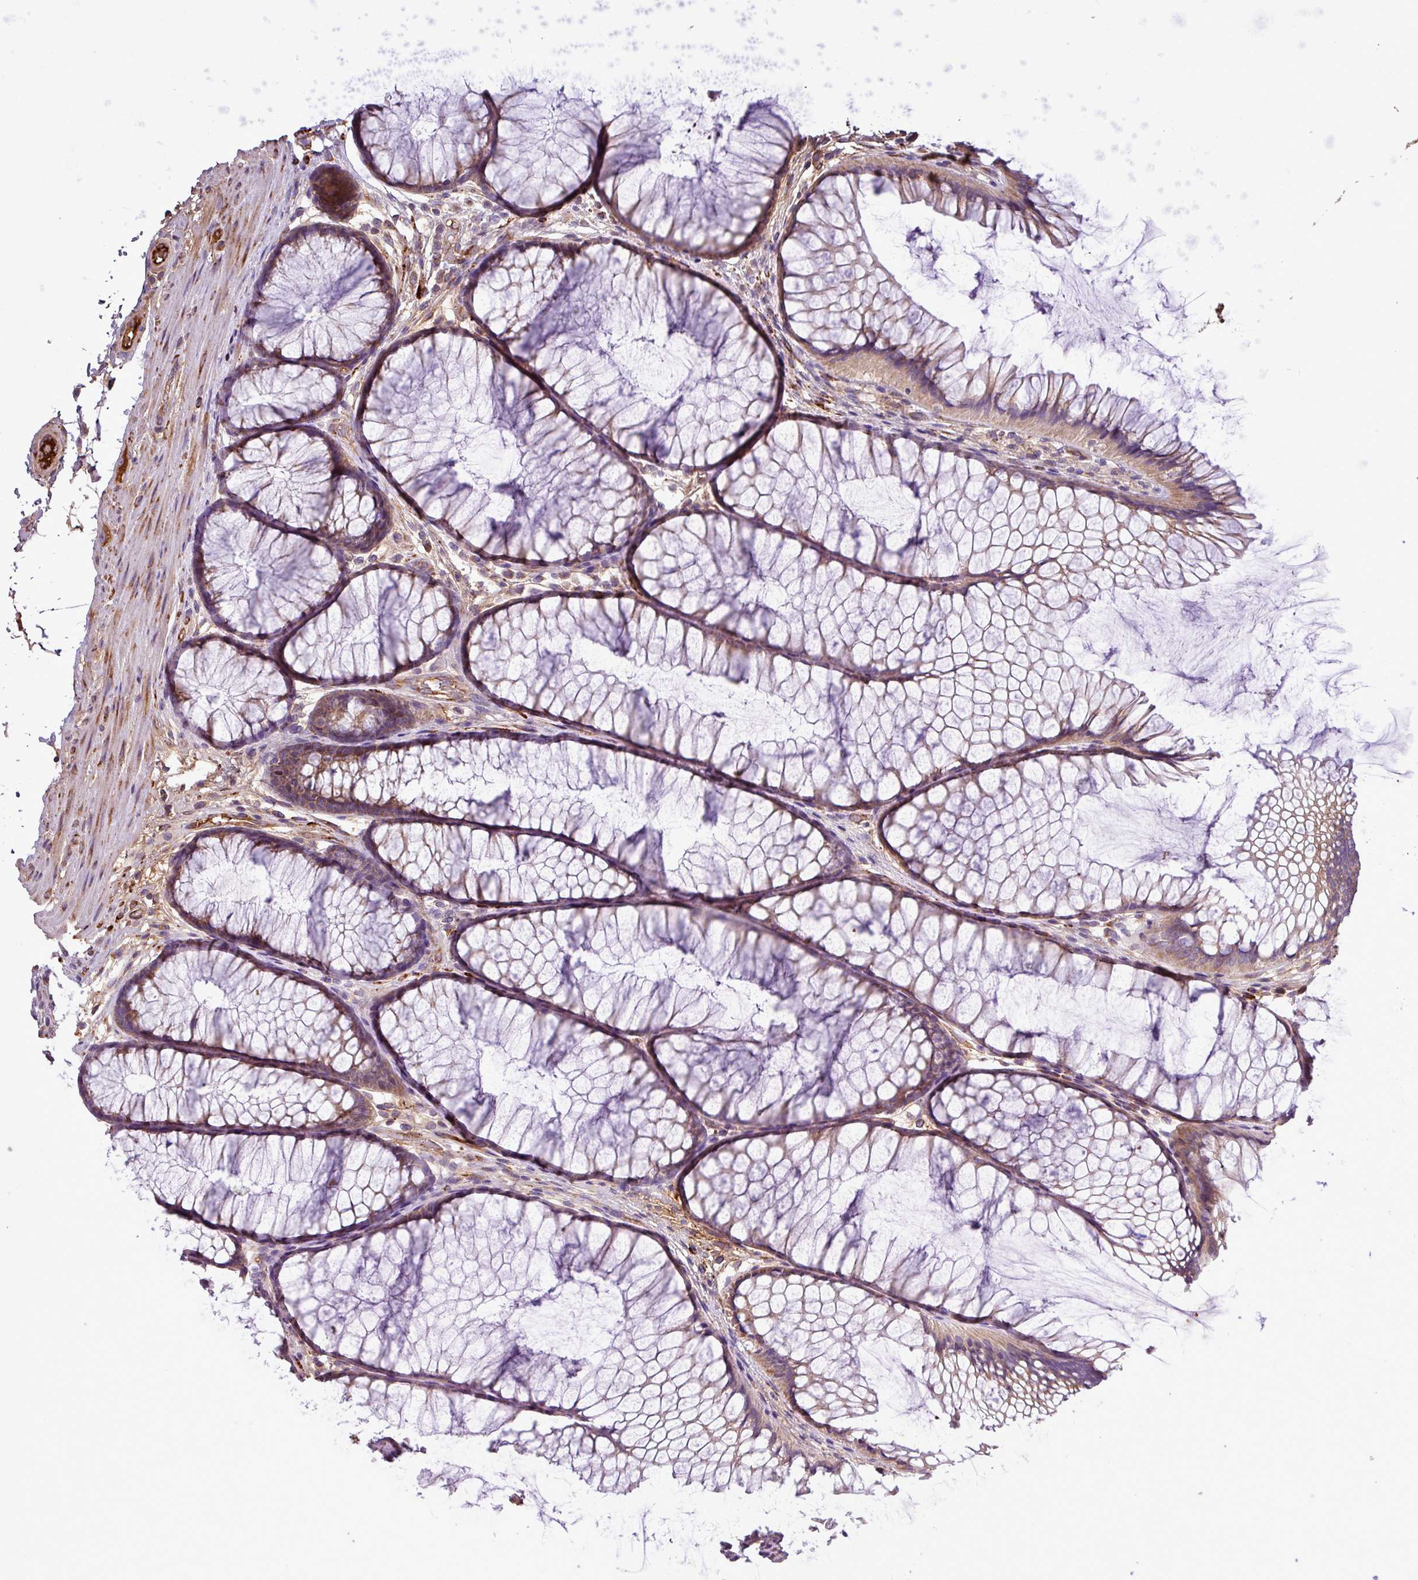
{"staining": {"intensity": "strong", "quantity": ">75%", "location": "cytoplasmic/membranous"}, "tissue": "colon", "cell_type": "Endothelial cells", "image_type": "normal", "snomed": [{"axis": "morphology", "description": "Normal tissue, NOS"}, {"axis": "topography", "description": "Colon"}], "caption": "Colon stained with IHC displays strong cytoplasmic/membranous staining in about >75% of endothelial cells.", "gene": "CWH43", "patient": {"sex": "female", "age": 82}}